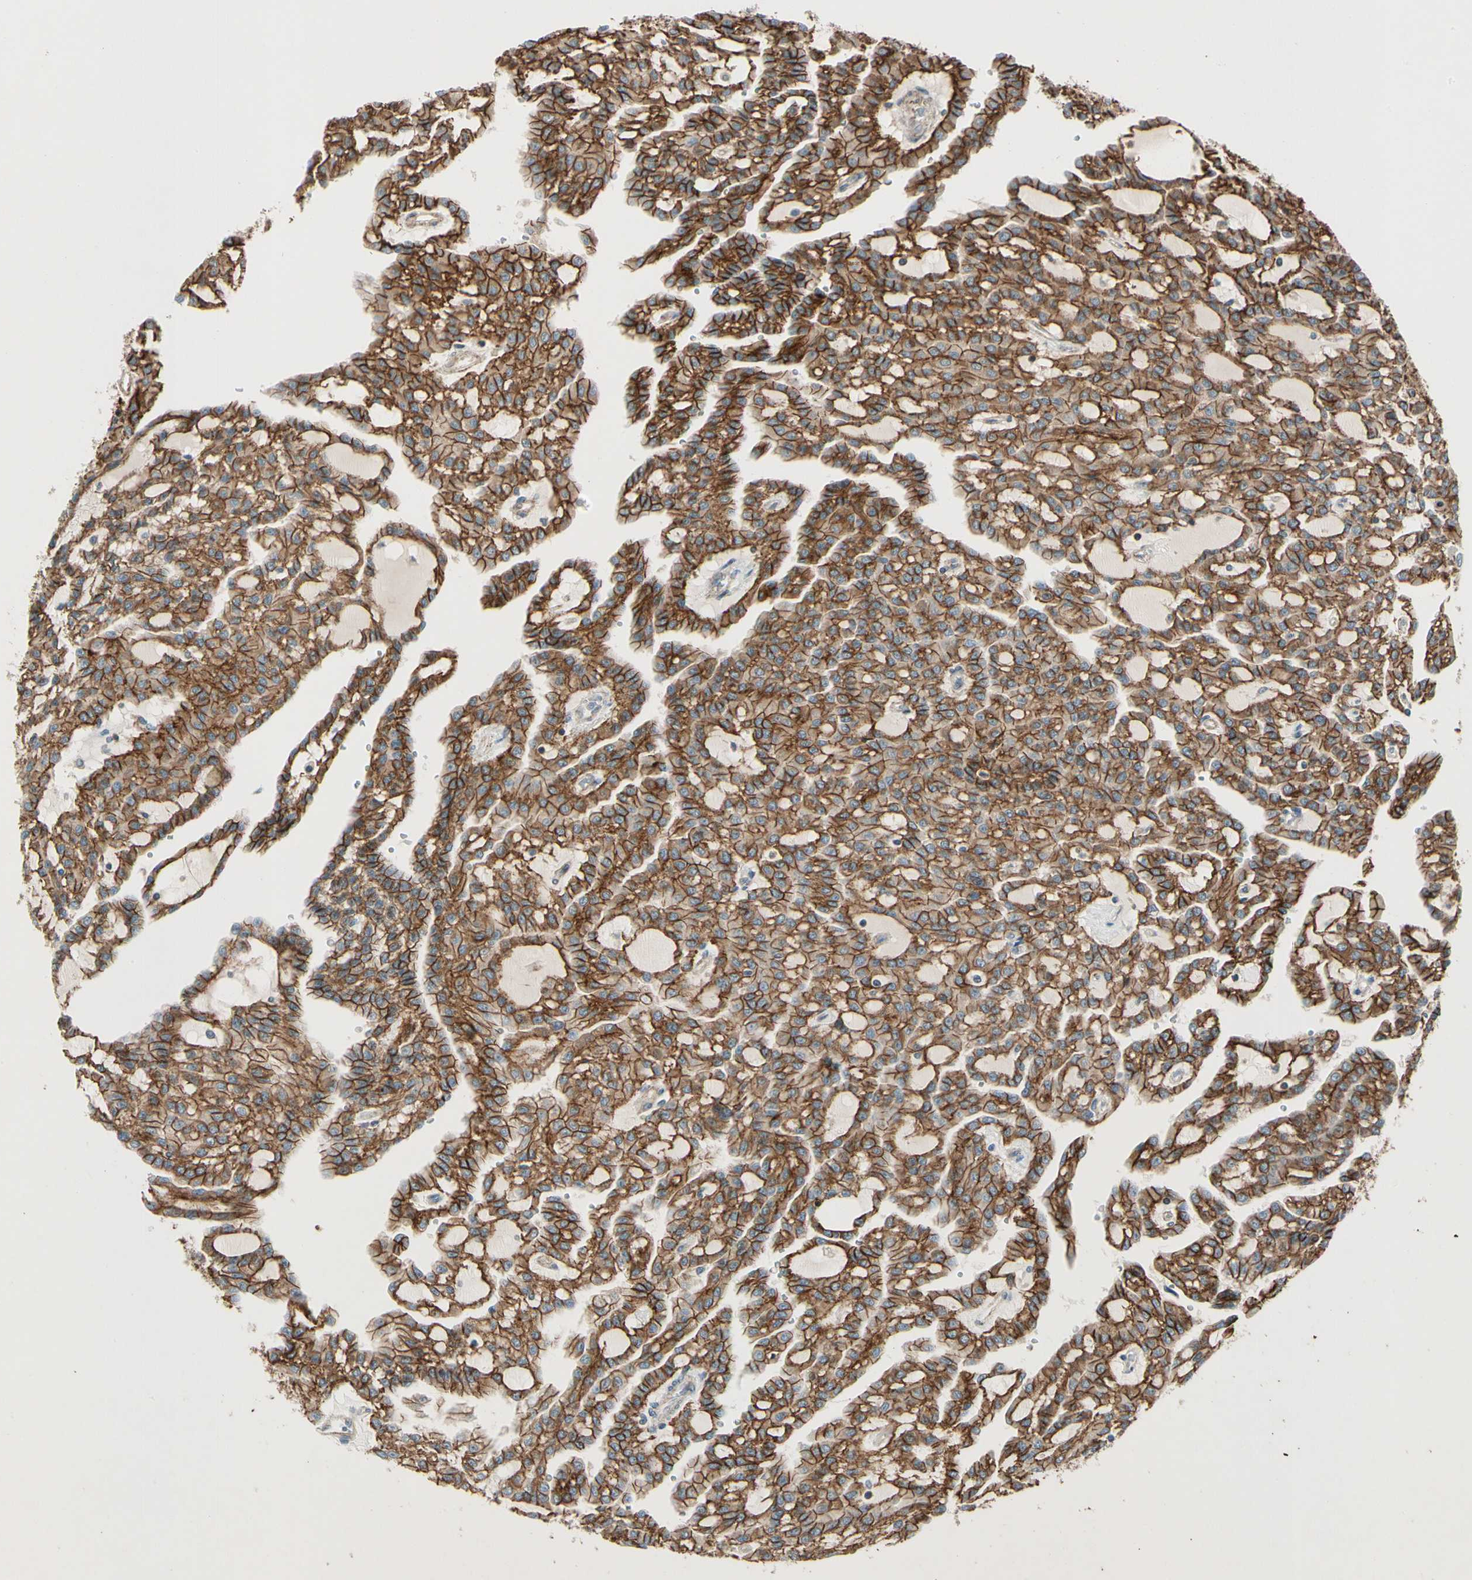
{"staining": {"intensity": "strong", "quantity": ">75%", "location": "cytoplasmic/membranous"}, "tissue": "renal cancer", "cell_type": "Tumor cells", "image_type": "cancer", "snomed": [{"axis": "morphology", "description": "Adenocarcinoma, NOS"}, {"axis": "topography", "description": "Kidney"}], "caption": "Protein staining reveals strong cytoplasmic/membranous staining in about >75% of tumor cells in renal adenocarcinoma.", "gene": "CDH6", "patient": {"sex": "male", "age": 63}}